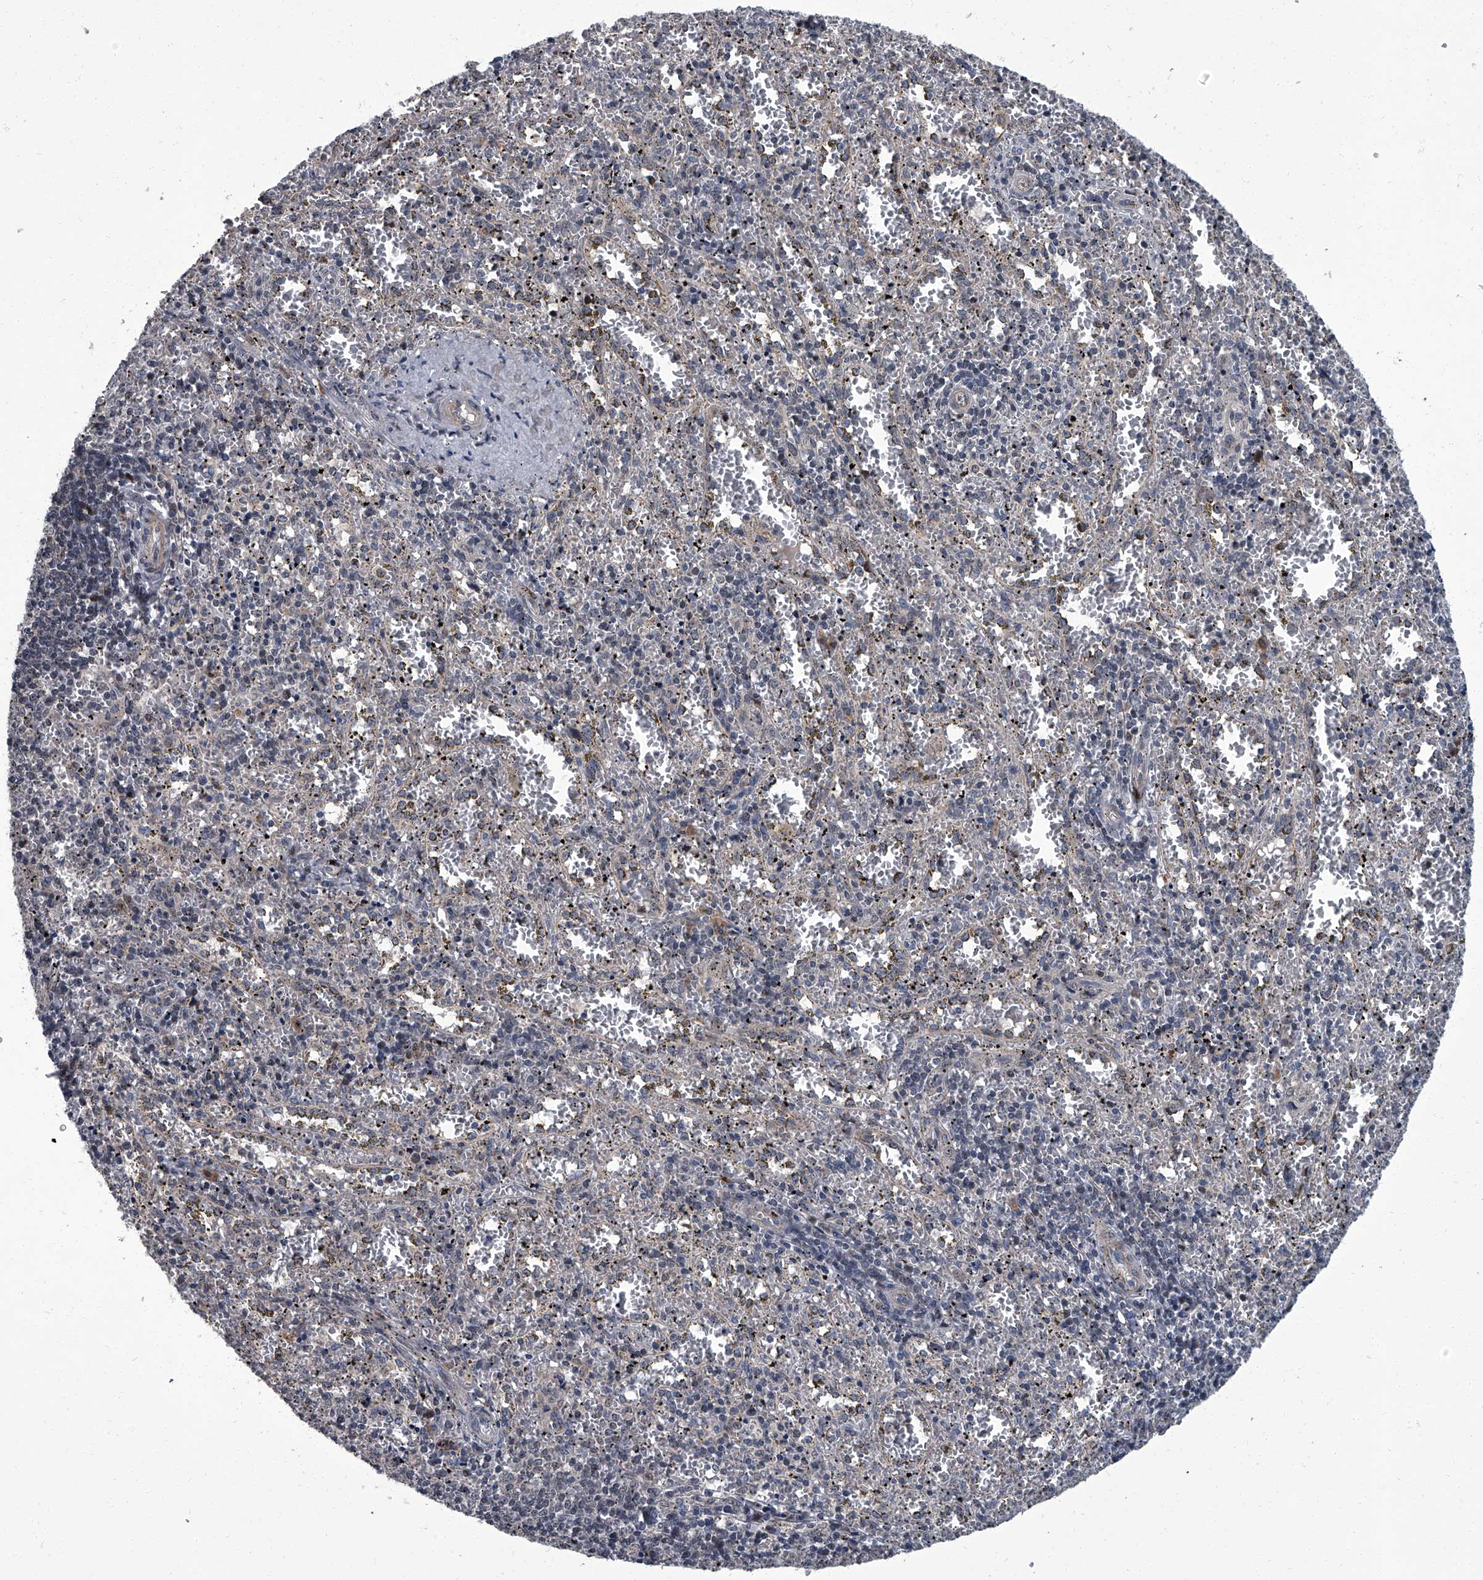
{"staining": {"intensity": "negative", "quantity": "none", "location": "none"}, "tissue": "spleen", "cell_type": "Cells in red pulp", "image_type": "normal", "snomed": [{"axis": "morphology", "description": "Normal tissue, NOS"}, {"axis": "topography", "description": "Spleen"}], "caption": "High power microscopy photomicrograph of an IHC micrograph of unremarkable spleen, revealing no significant positivity in cells in red pulp. (DAB (3,3'-diaminobenzidine) IHC visualized using brightfield microscopy, high magnification).", "gene": "ZNF274", "patient": {"sex": "male", "age": 11}}